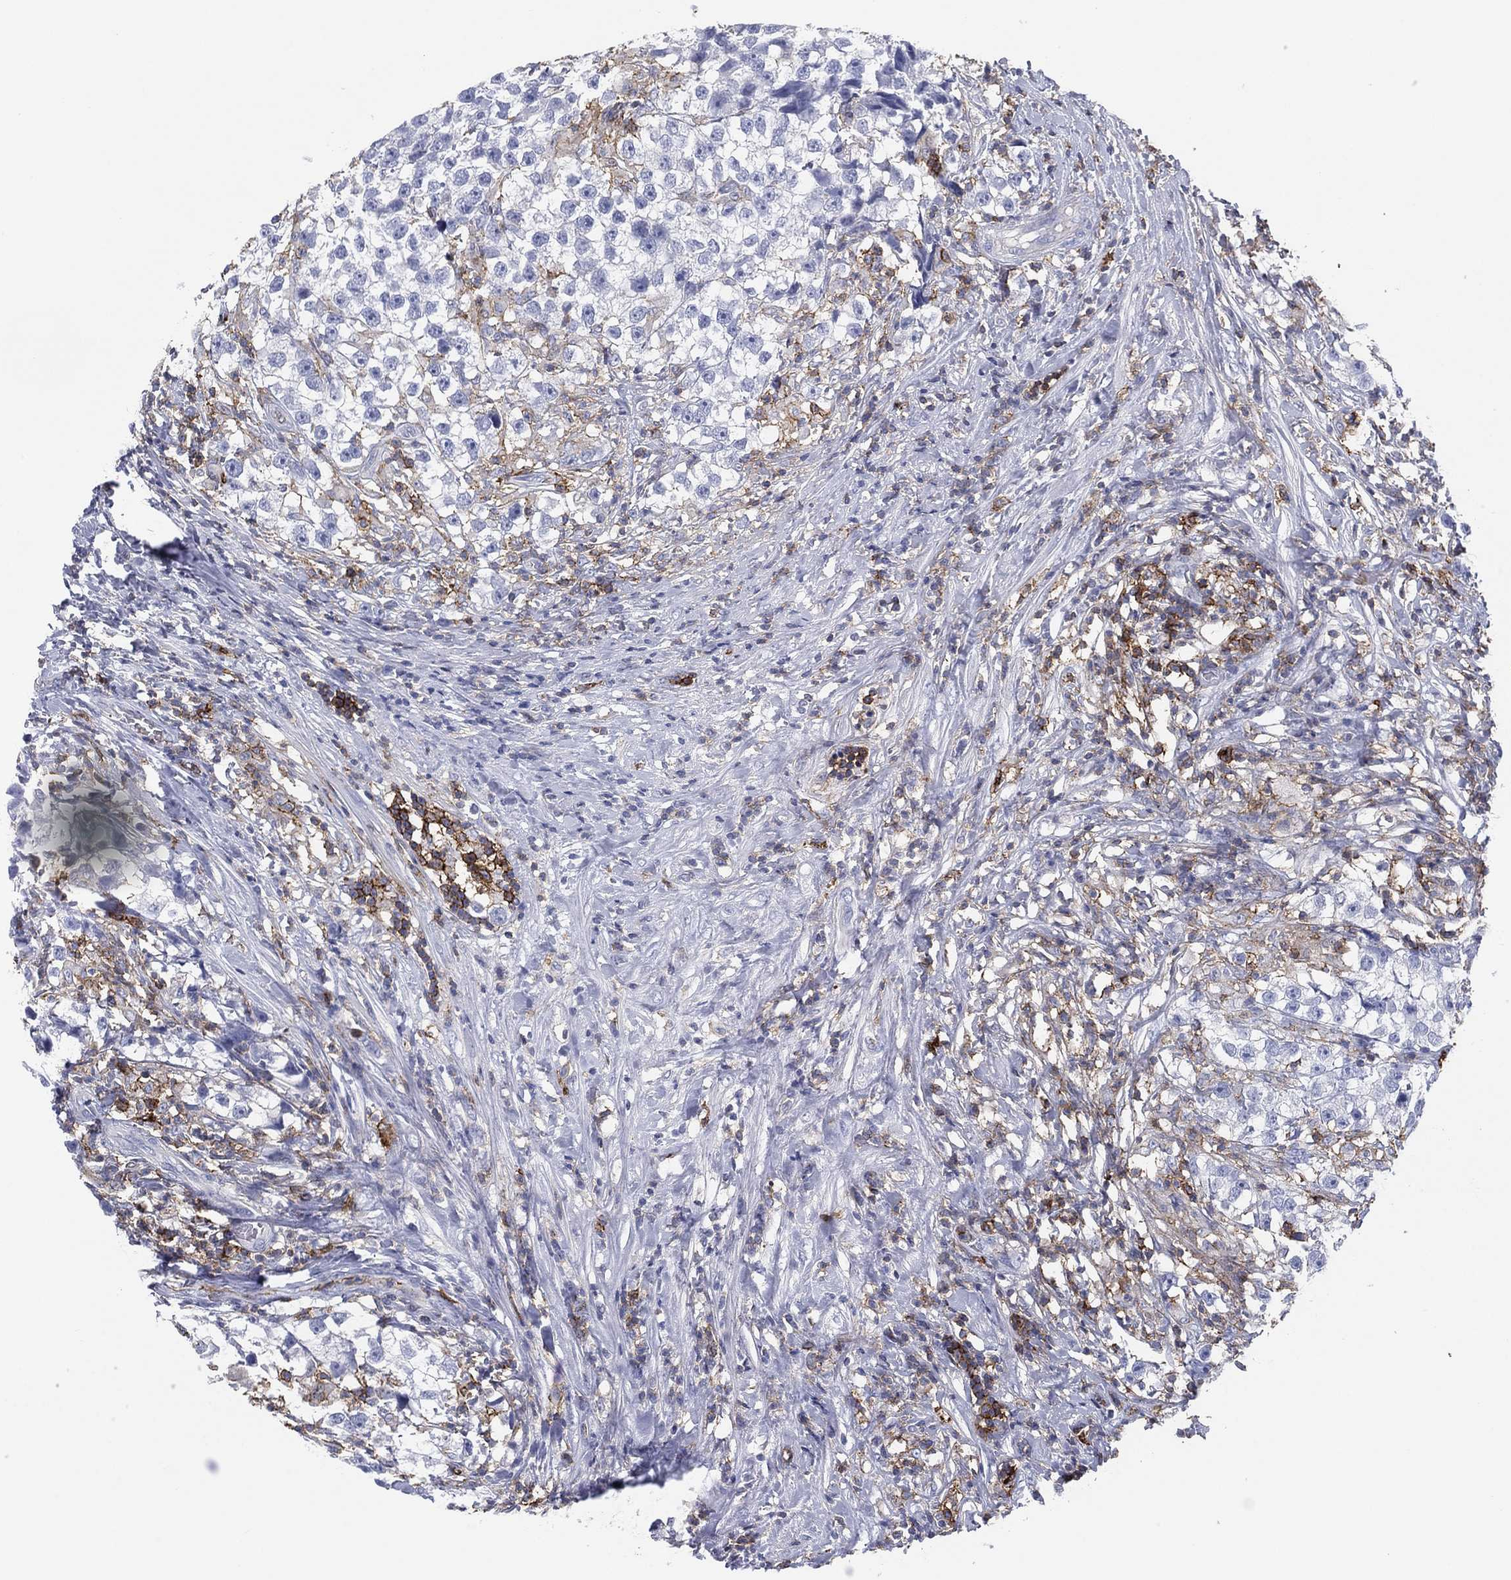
{"staining": {"intensity": "negative", "quantity": "none", "location": "none"}, "tissue": "testis cancer", "cell_type": "Tumor cells", "image_type": "cancer", "snomed": [{"axis": "morphology", "description": "Seminoma, NOS"}, {"axis": "topography", "description": "Testis"}], "caption": "Tumor cells show no significant expression in testis seminoma.", "gene": "SELPLG", "patient": {"sex": "male", "age": 46}}